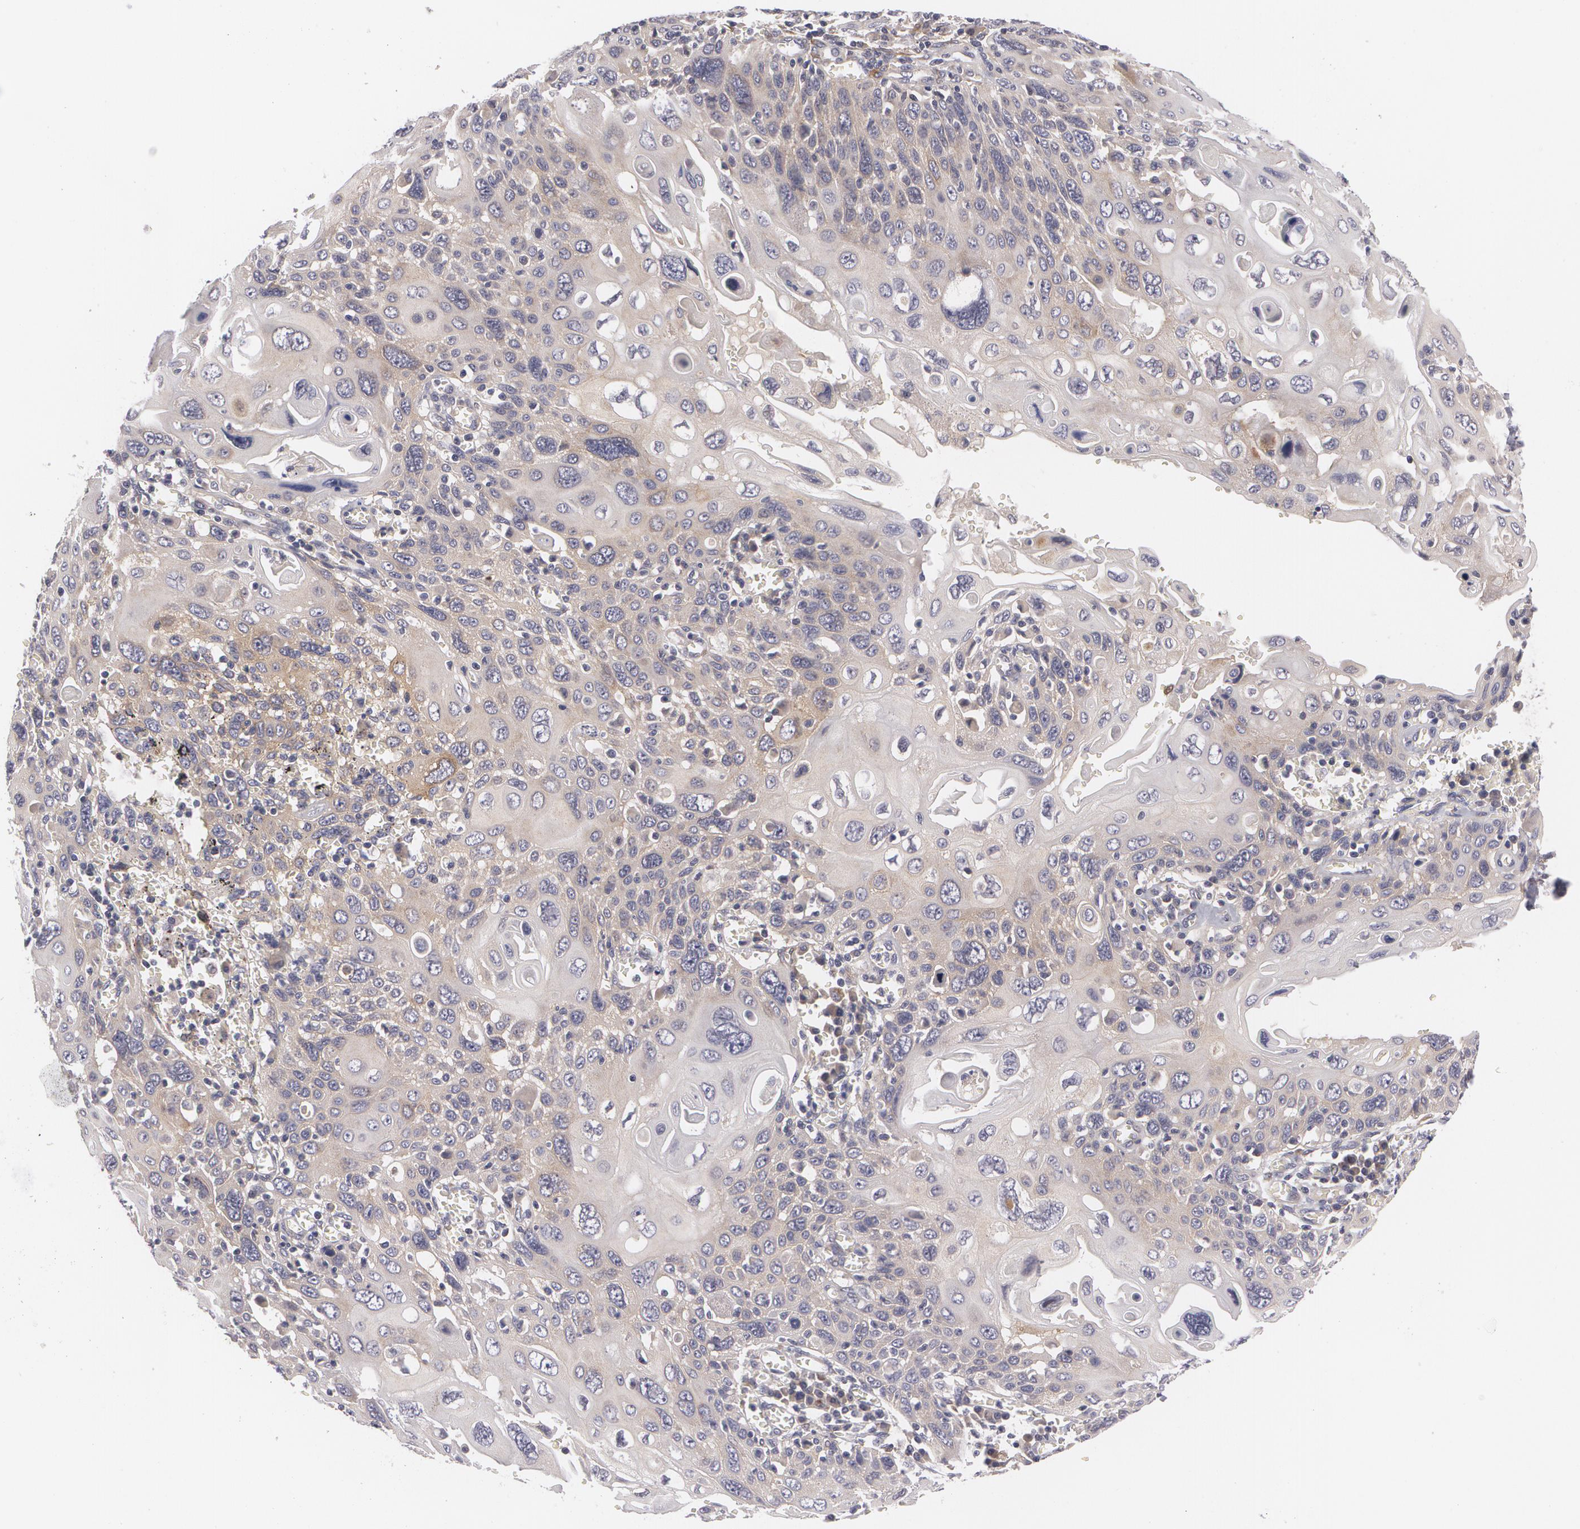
{"staining": {"intensity": "moderate", "quantity": "25%-75%", "location": "cytoplasmic/membranous"}, "tissue": "cervical cancer", "cell_type": "Tumor cells", "image_type": "cancer", "snomed": [{"axis": "morphology", "description": "Squamous cell carcinoma, NOS"}, {"axis": "topography", "description": "Cervix"}], "caption": "Cervical squamous cell carcinoma was stained to show a protein in brown. There is medium levels of moderate cytoplasmic/membranous expression in approximately 25%-75% of tumor cells.", "gene": "CASK", "patient": {"sex": "female", "age": 54}}